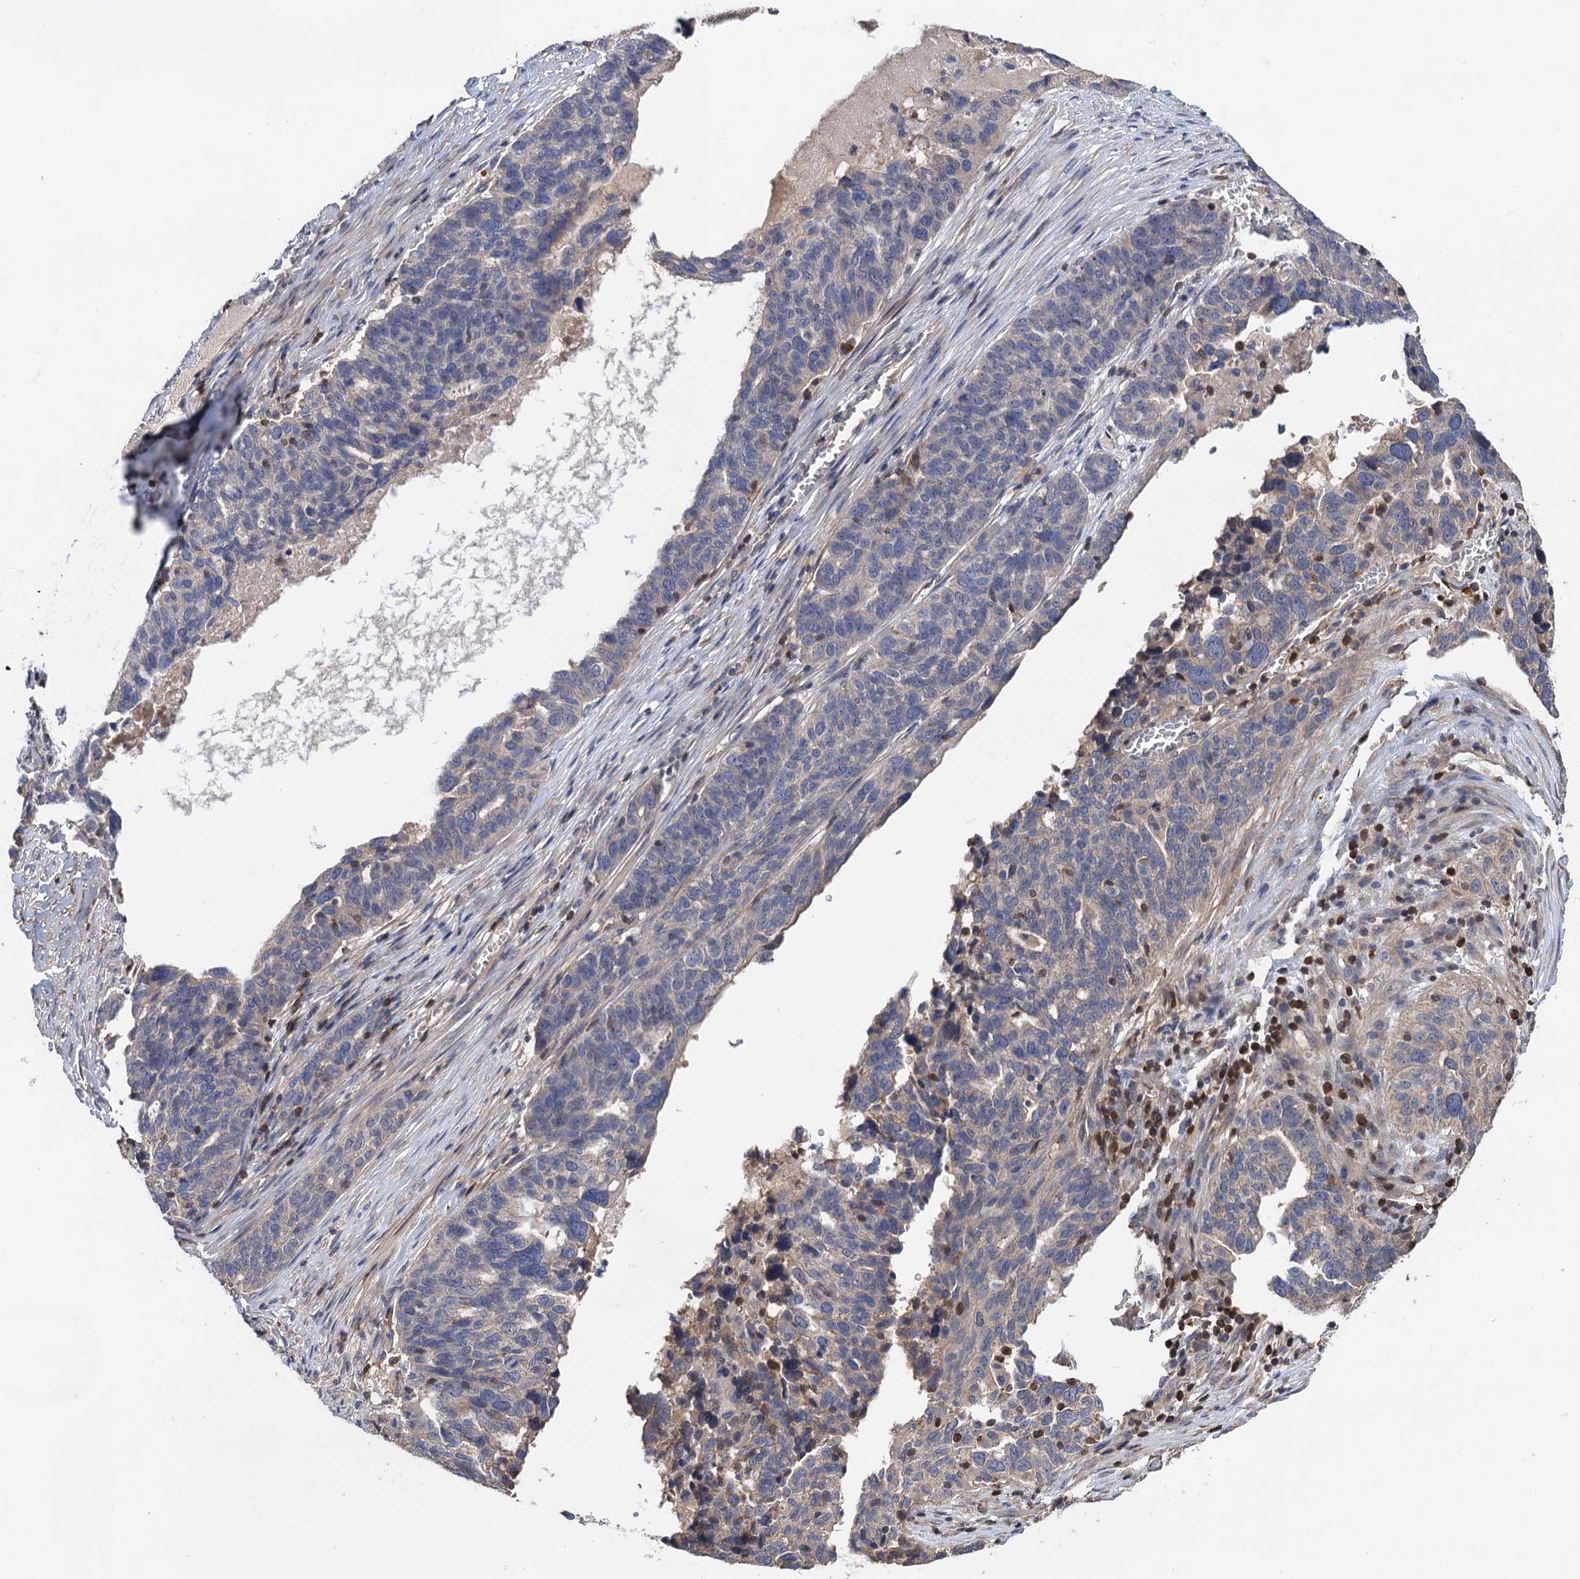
{"staining": {"intensity": "negative", "quantity": "none", "location": "none"}, "tissue": "ovarian cancer", "cell_type": "Tumor cells", "image_type": "cancer", "snomed": [{"axis": "morphology", "description": "Cystadenocarcinoma, serous, NOS"}, {"axis": "topography", "description": "Ovary"}], "caption": "Tumor cells are negative for protein expression in human serous cystadenocarcinoma (ovarian). (Brightfield microscopy of DAB immunohistochemistry (IHC) at high magnification).", "gene": "DGKA", "patient": {"sex": "female", "age": 59}}